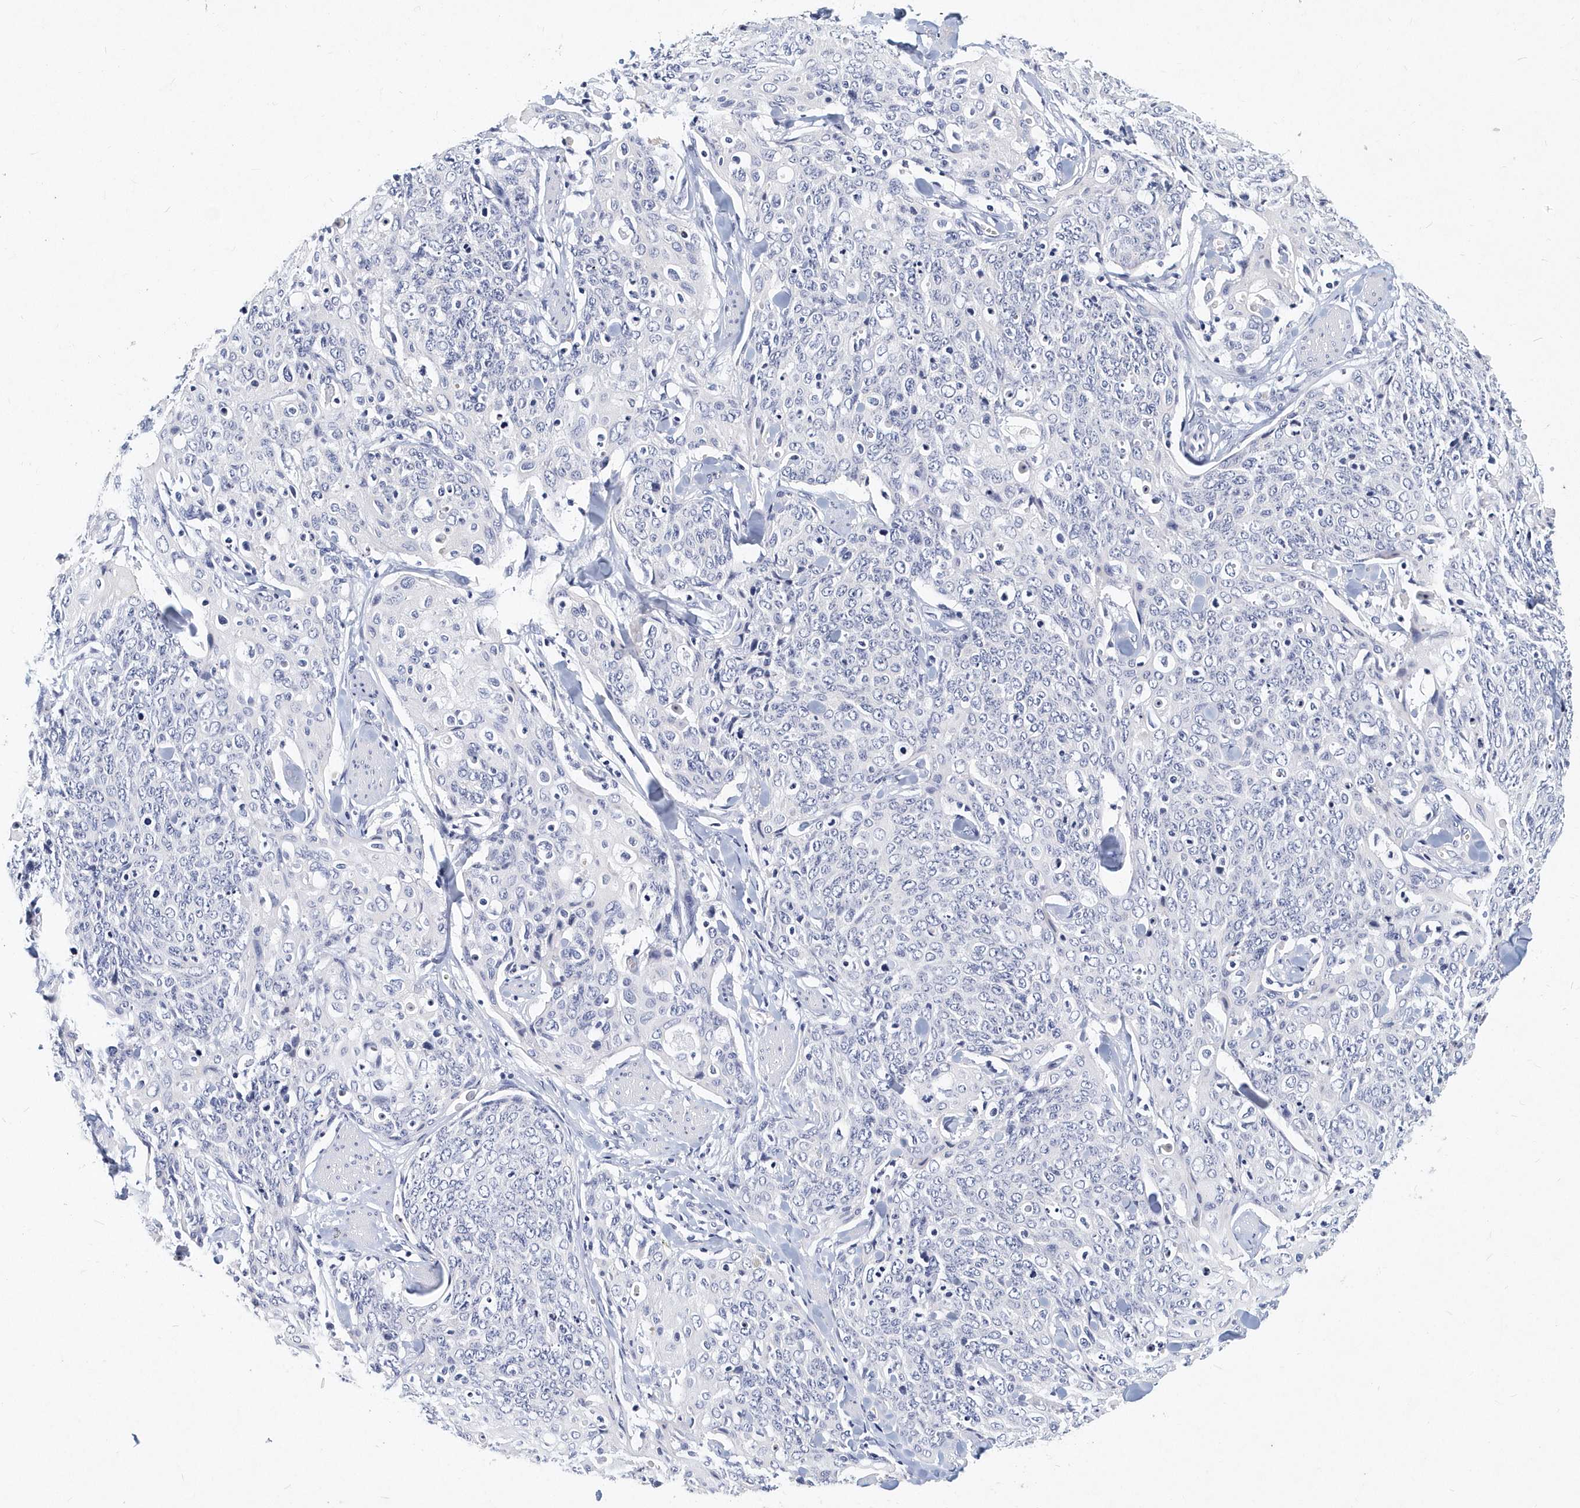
{"staining": {"intensity": "negative", "quantity": "none", "location": "none"}, "tissue": "skin cancer", "cell_type": "Tumor cells", "image_type": "cancer", "snomed": [{"axis": "morphology", "description": "Squamous cell carcinoma, NOS"}, {"axis": "topography", "description": "Skin"}, {"axis": "topography", "description": "Vulva"}], "caption": "DAB immunohistochemical staining of skin squamous cell carcinoma reveals no significant staining in tumor cells. (IHC, brightfield microscopy, high magnification).", "gene": "ITGA2B", "patient": {"sex": "female", "age": 85}}